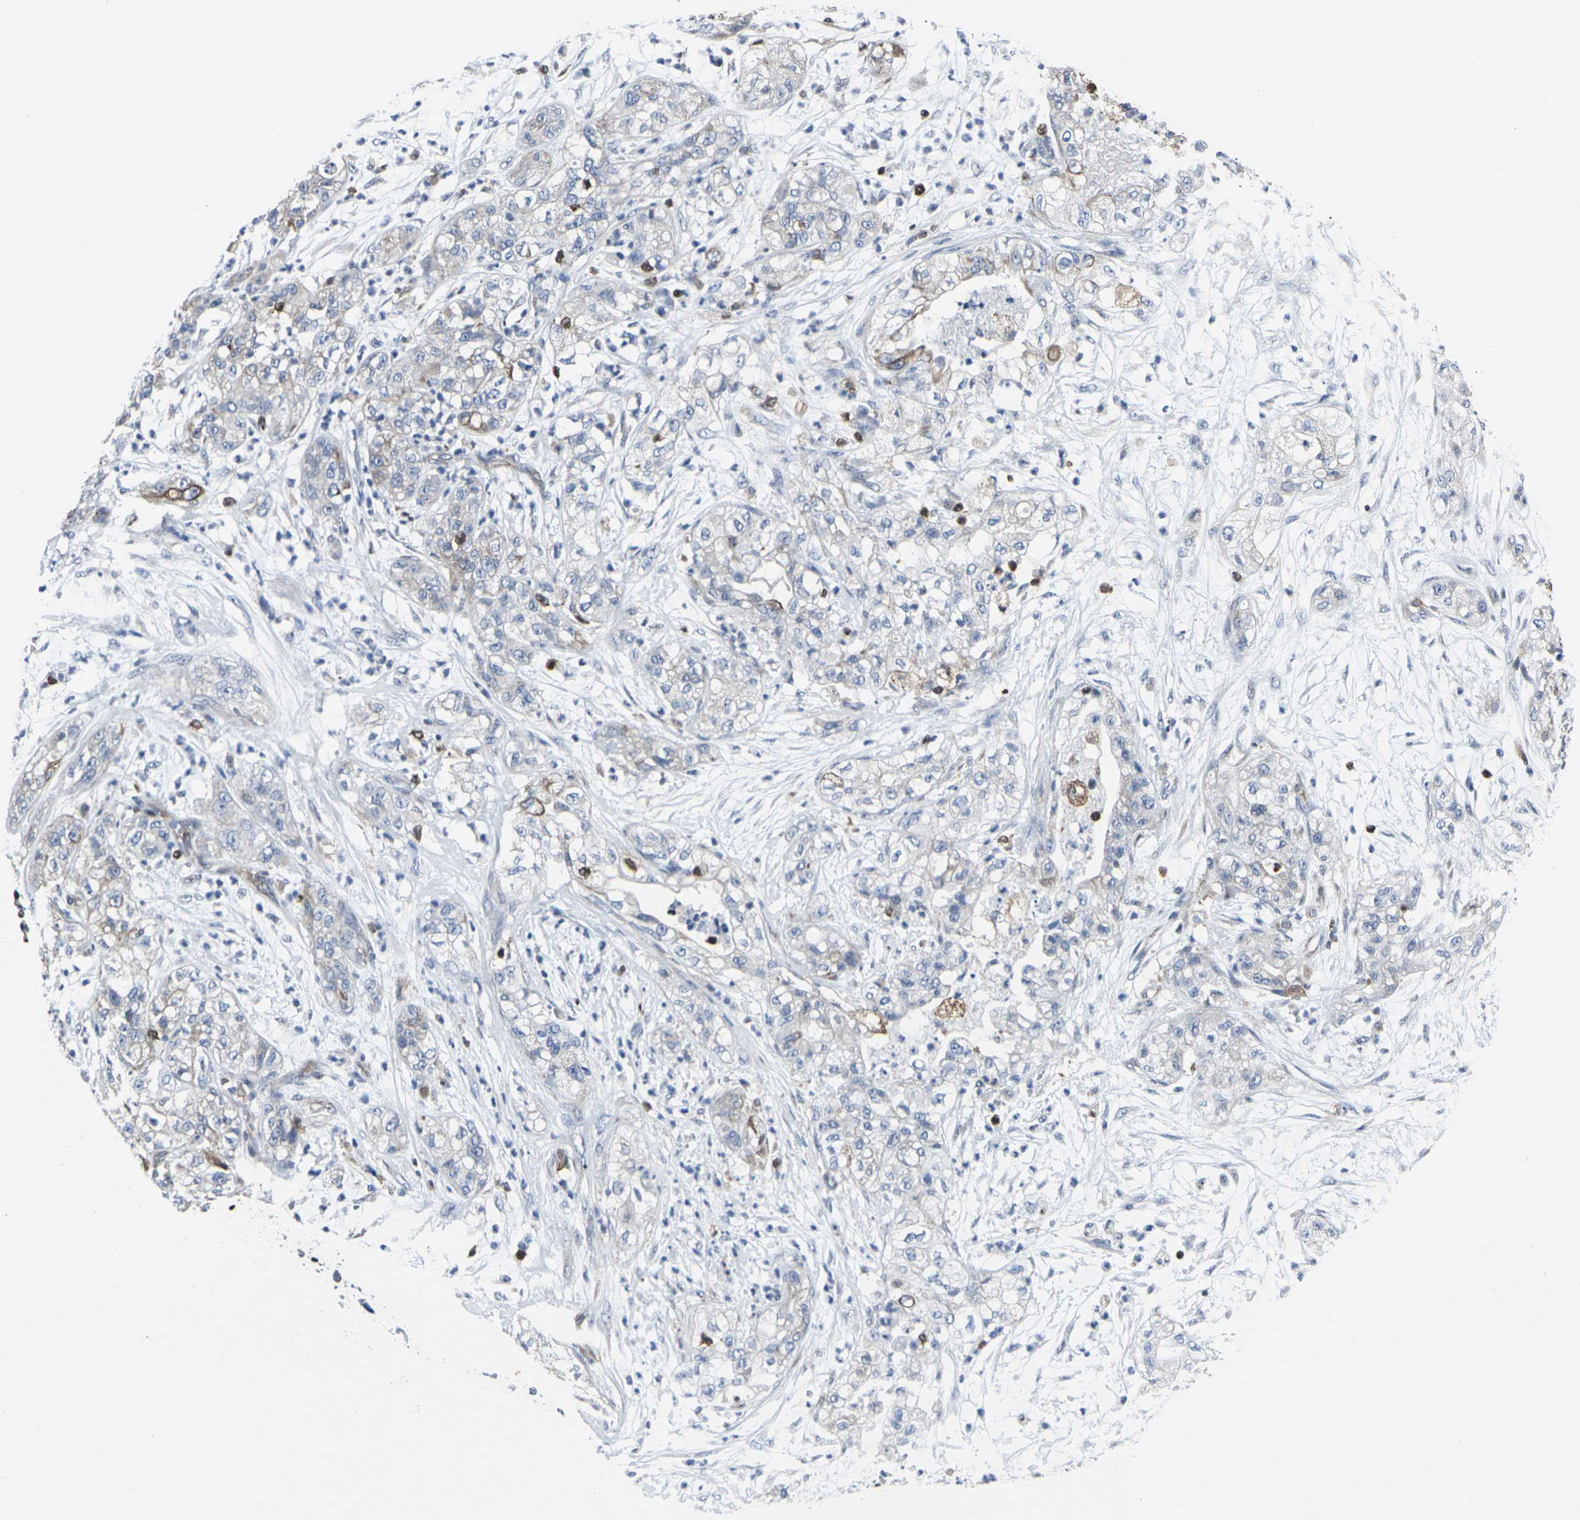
{"staining": {"intensity": "weak", "quantity": "<25%", "location": "cytoplasmic/membranous"}, "tissue": "pancreatic cancer", "cell_type": "Tumor cells", "image_type": "cancer", "snomed": [{"axis": "morphology", "description": "Adenocarcinoma, NOS"}, {"axis": "topography", "description": "Pancreas"}], "caption": "Adenocarcinoma (pancreatic) stained for a protein using immunohistochemistry displays no positivity tumor cells.", "gene": "STAT4", "patient": {"sex": "female", "age": 78}}